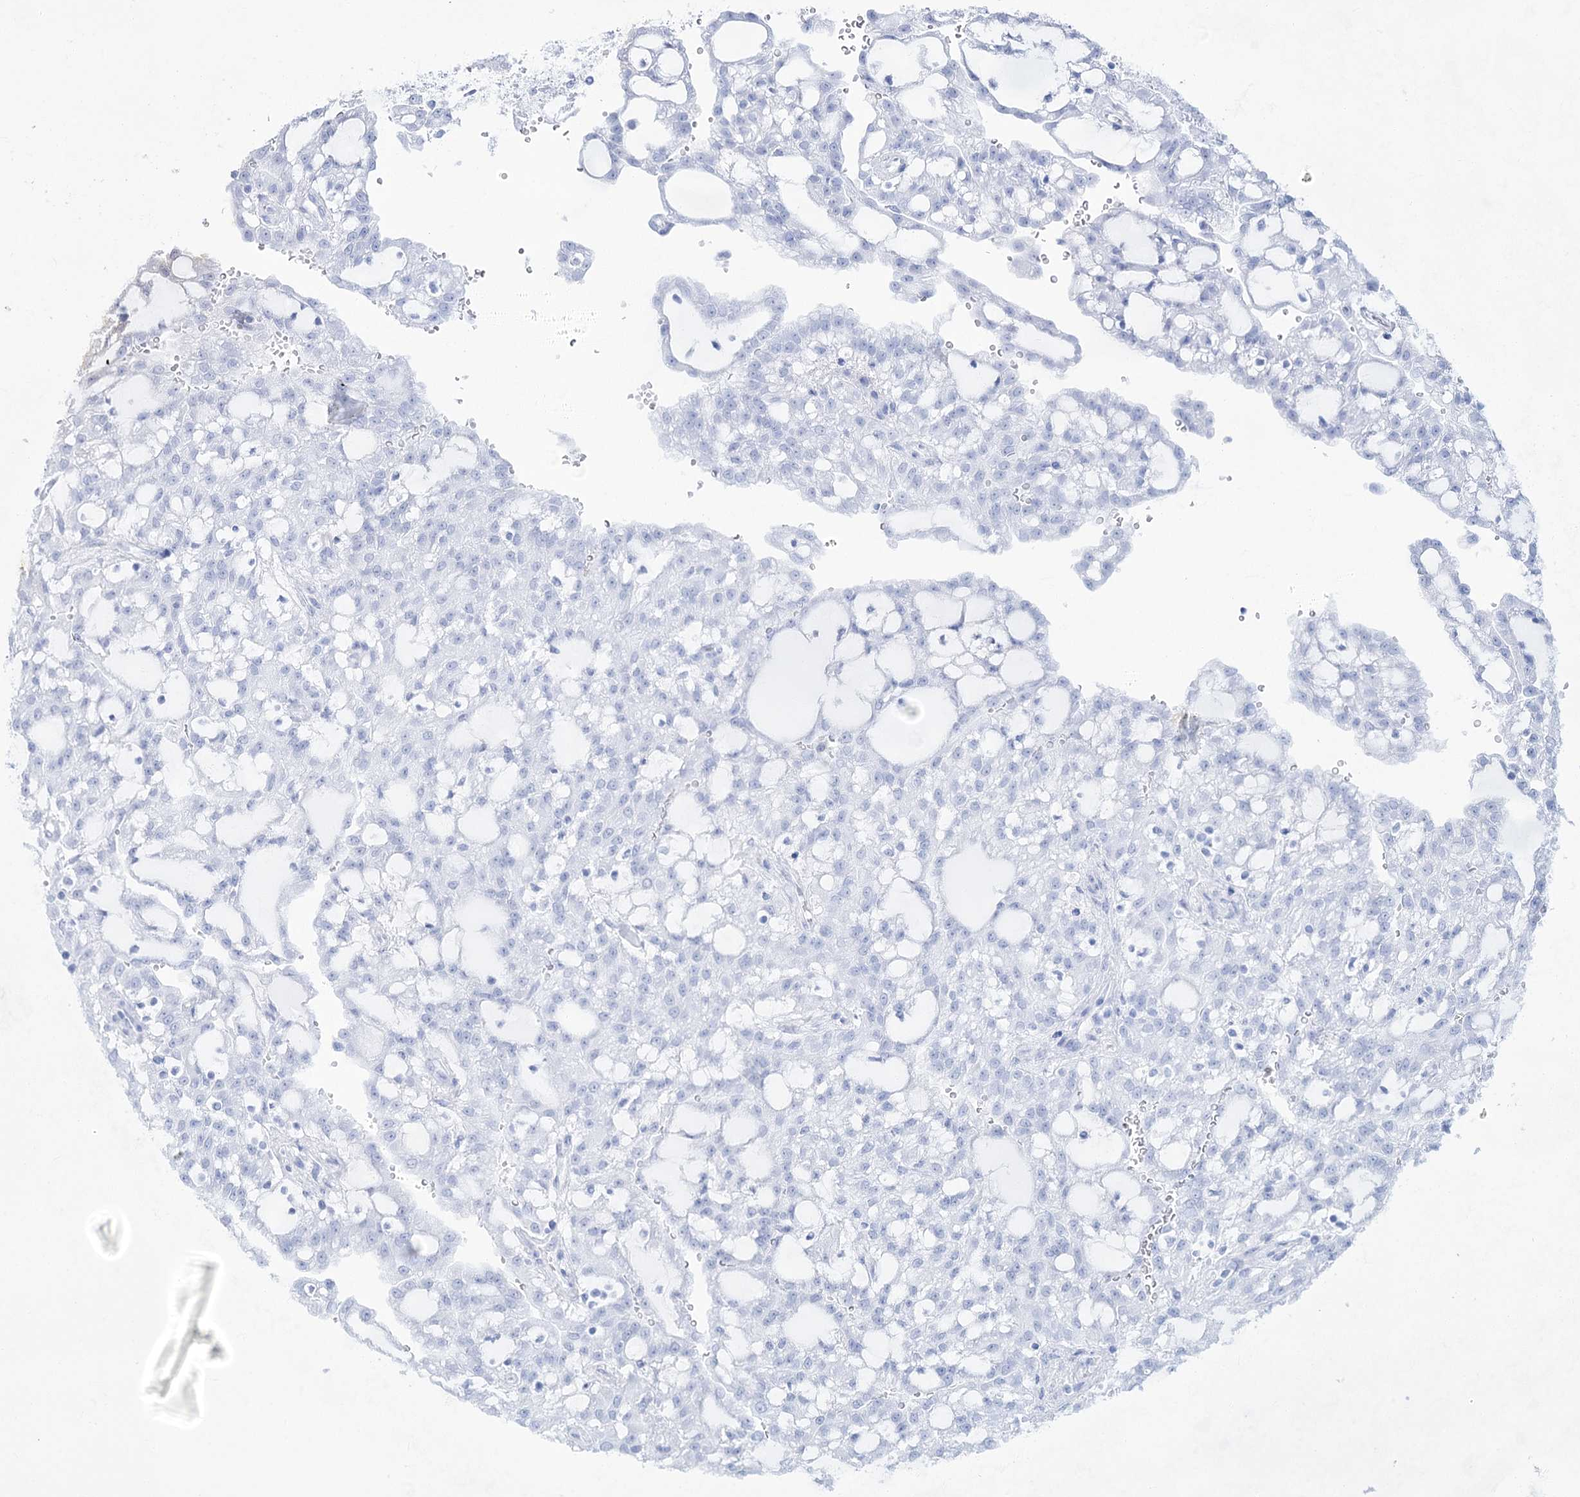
{"staining": {"intensity": "negative", "quantity": "none", "location": "none"}, "tissue": "renal cancer", "cell_type": "Tumor cells", "image_type": "cancer", "snomed": [{"axis": "morphology", "description": "Adenocarcinoma, NOS"}, {"axis": "topography", "description": "Kidney"}], "caption": "The IHC micrograph has no significant positivity in tumor cells of renal adenocarcinoma tissue.", "gene": "ACRV1", "patient": {"sex": "male", "age": 63}}